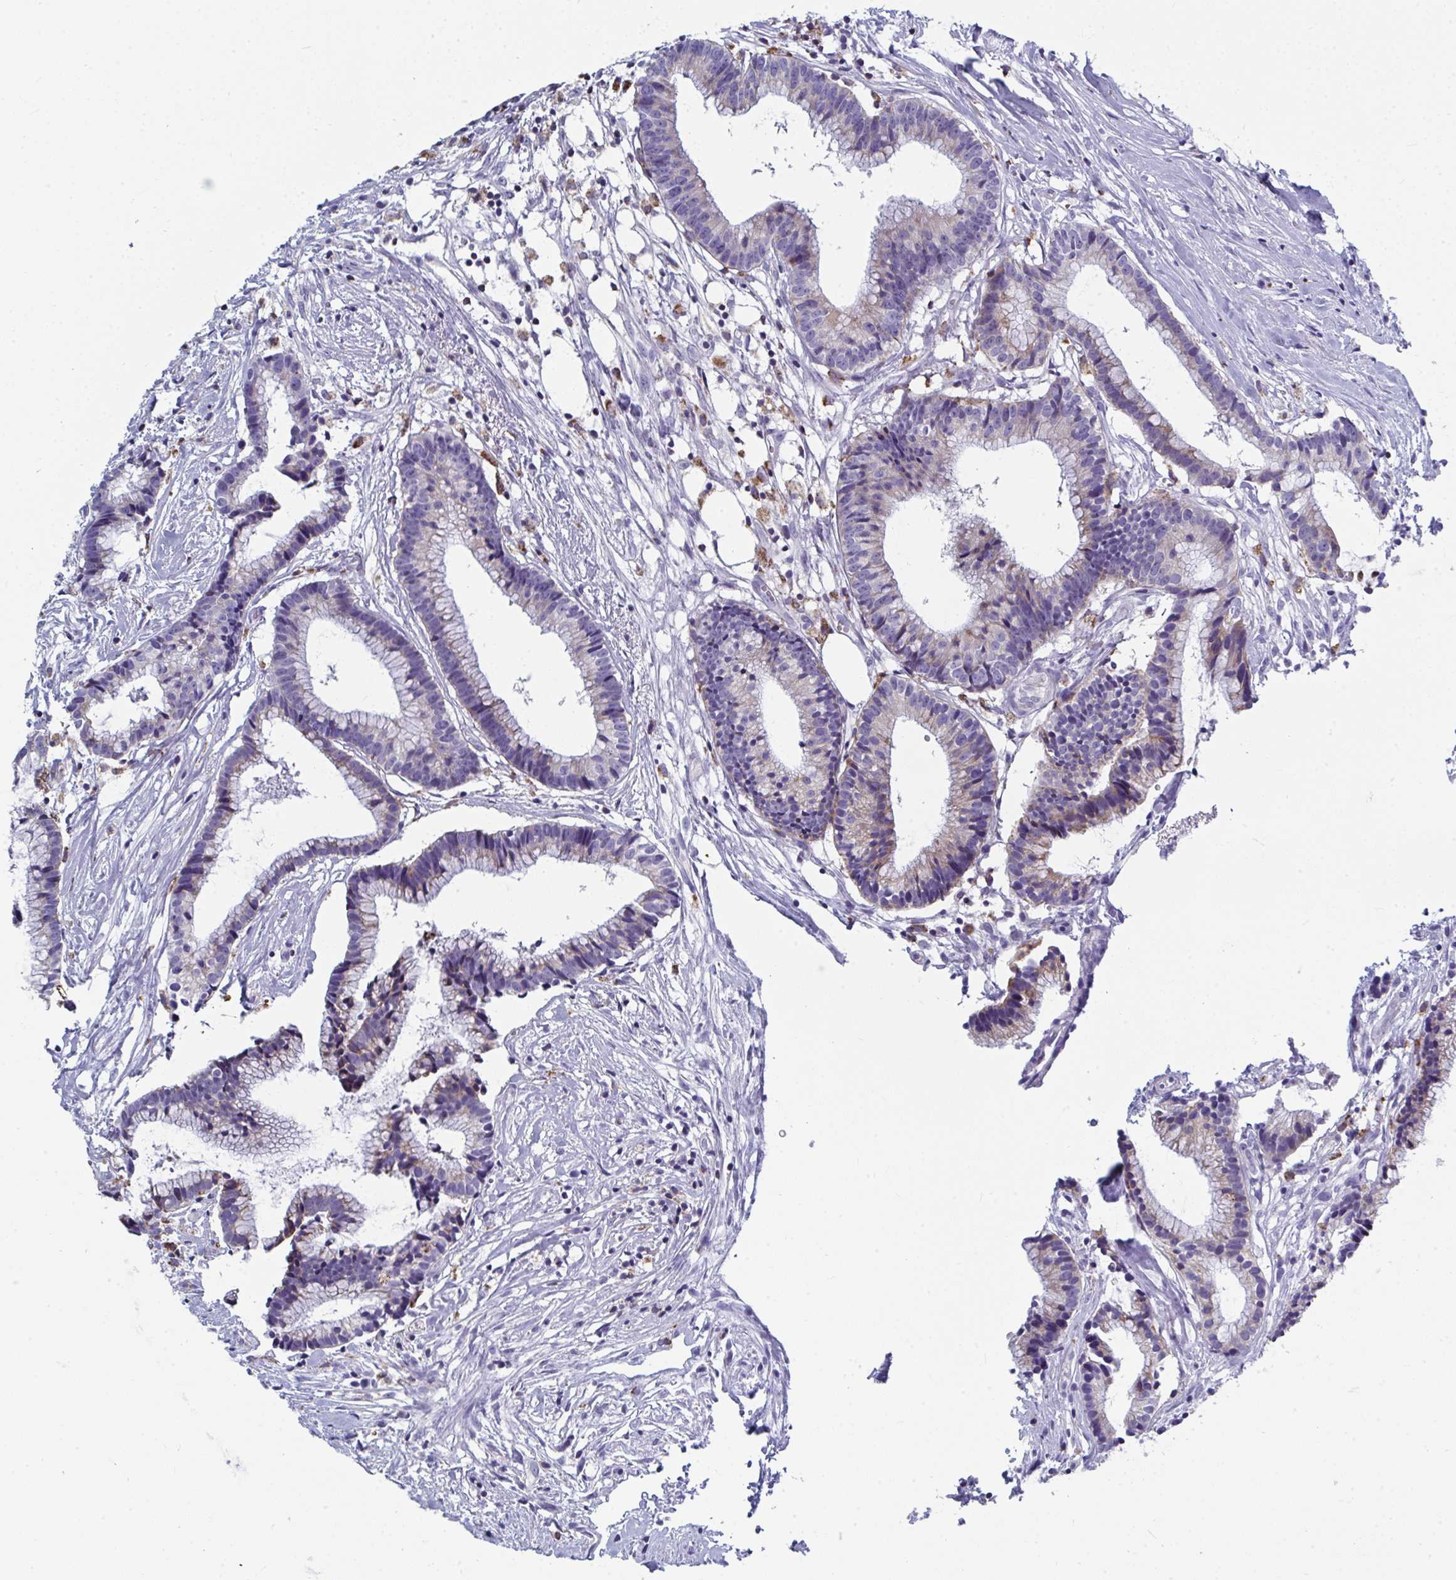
{"staining": {"intensity": "weak", "quantity": "25%-75%", "location": "cytoplasmic/membranous"}, "tissue": "colorectal cancer", "cell_type": "Tumor cells", "image_type": "cancer", "snomed": [{"axis": "morphology", "description": "Adenocarcinoma, NOS"}, {"axis": "topography", "description": "Colon"}], "caption": "Immunohistochemistry (IHC) (DAB (3,3'-diaminobenzidine)) staining of adenocarcinoma (colorectal) exhibits weak cytoplasmic/membranous protein staining in approximately 25%-75% of tumor cells. (DAB = brown stain, brightfield microscopy at high magnification).", "gene": "MGAM2", "patient": {"sex": "female", "age": 78}}